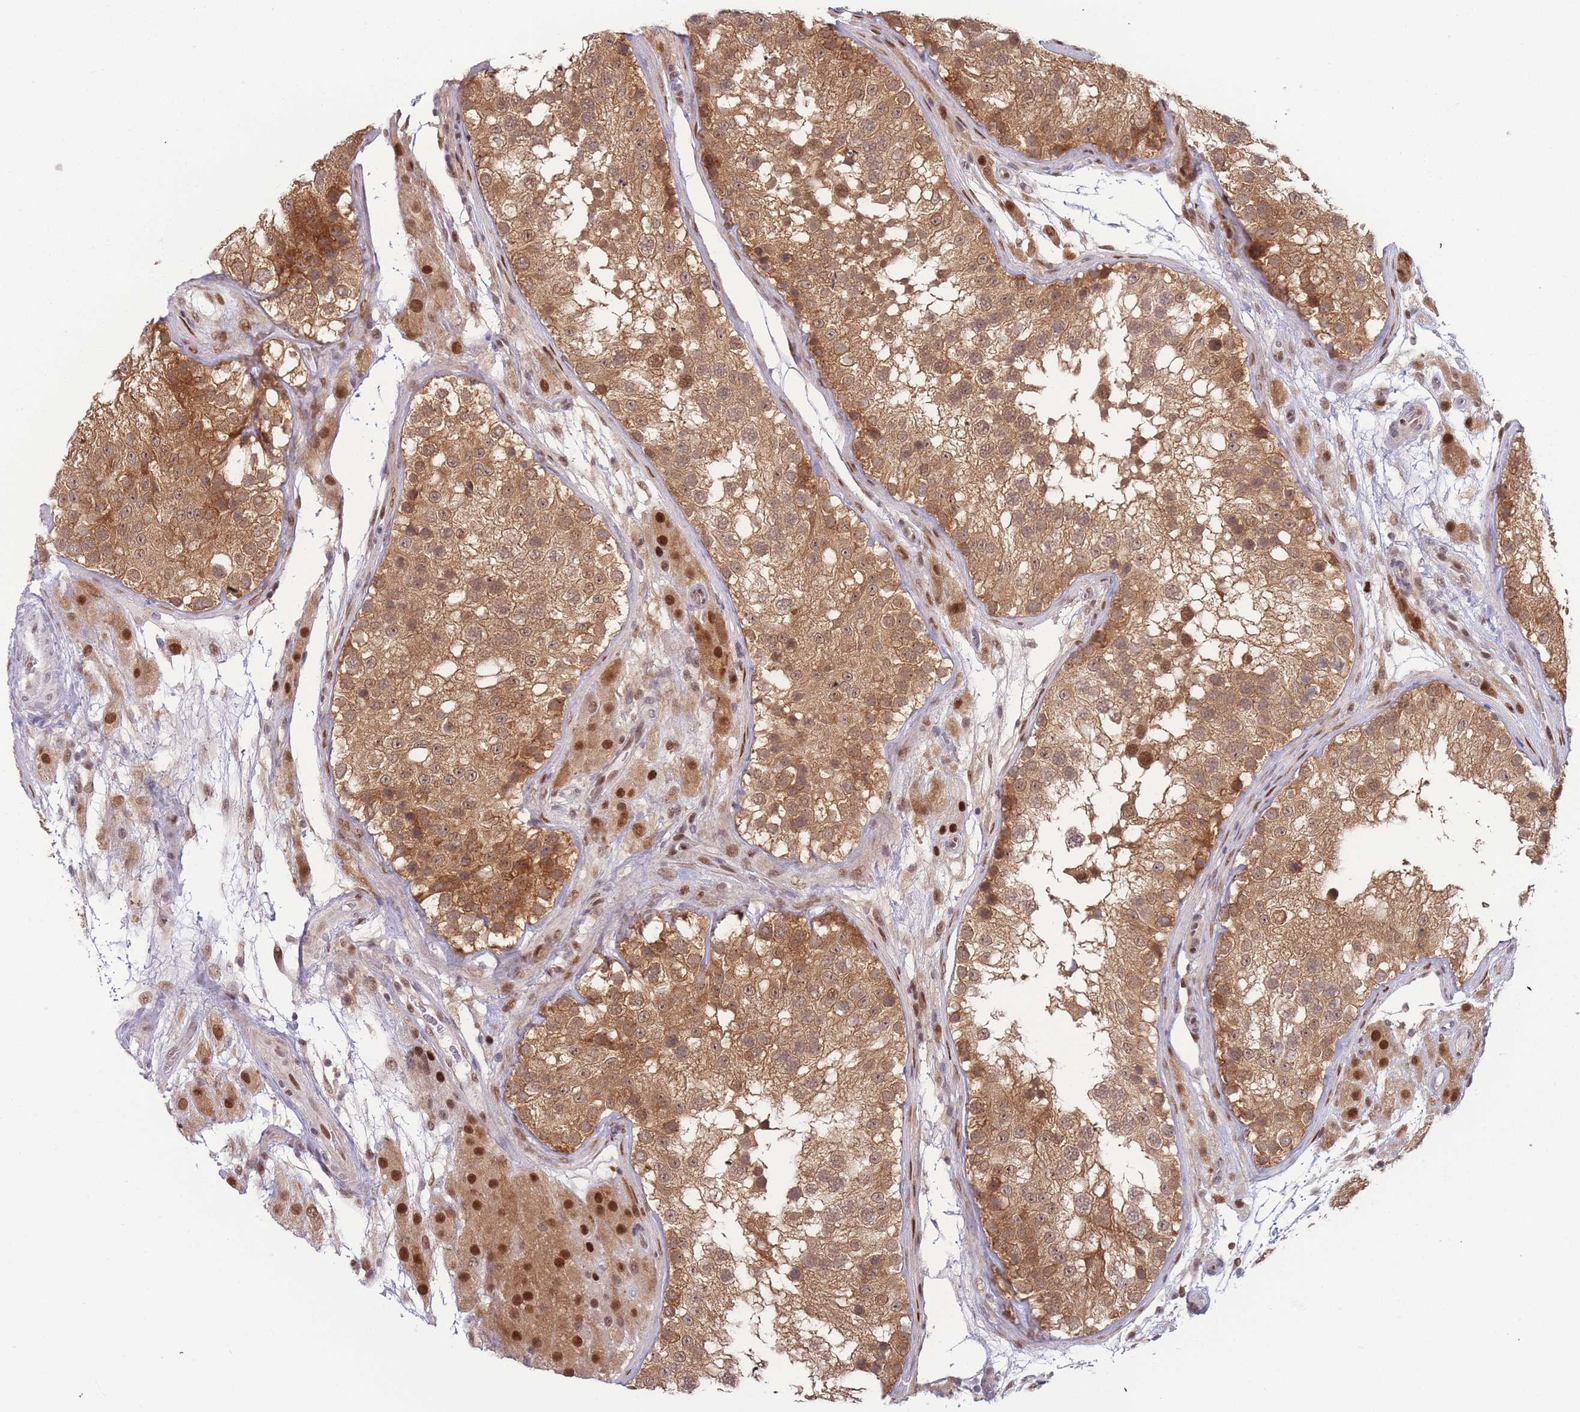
{"staining": {"intensity": "moderate", "quantity": ">75%", "location": "cytoplasmic/membranous,nuclear"}, "tissue": "testis", "cell_type": "Cells in seminiferous ducts", "image_type": "normal", "snomed": [{"axis": "morphology", "description": "Normal tissue, NOS"}, {"axis": "topography", "description": "Testis"}], "caption": "Cells in seminiferous ducts reveal medium levels of moderate cytoplasmic/membranous,nuclear staining in approximately >75% of cells in unremarkable testis. The staining was performed using DAB (3,3'-diaminobenzidine), with brown indicating positive protein expression. Nuclei are stained blue with hematoxylin.", "gene": "DEAF1", "patient": {"sex": "male", "age": 26}}